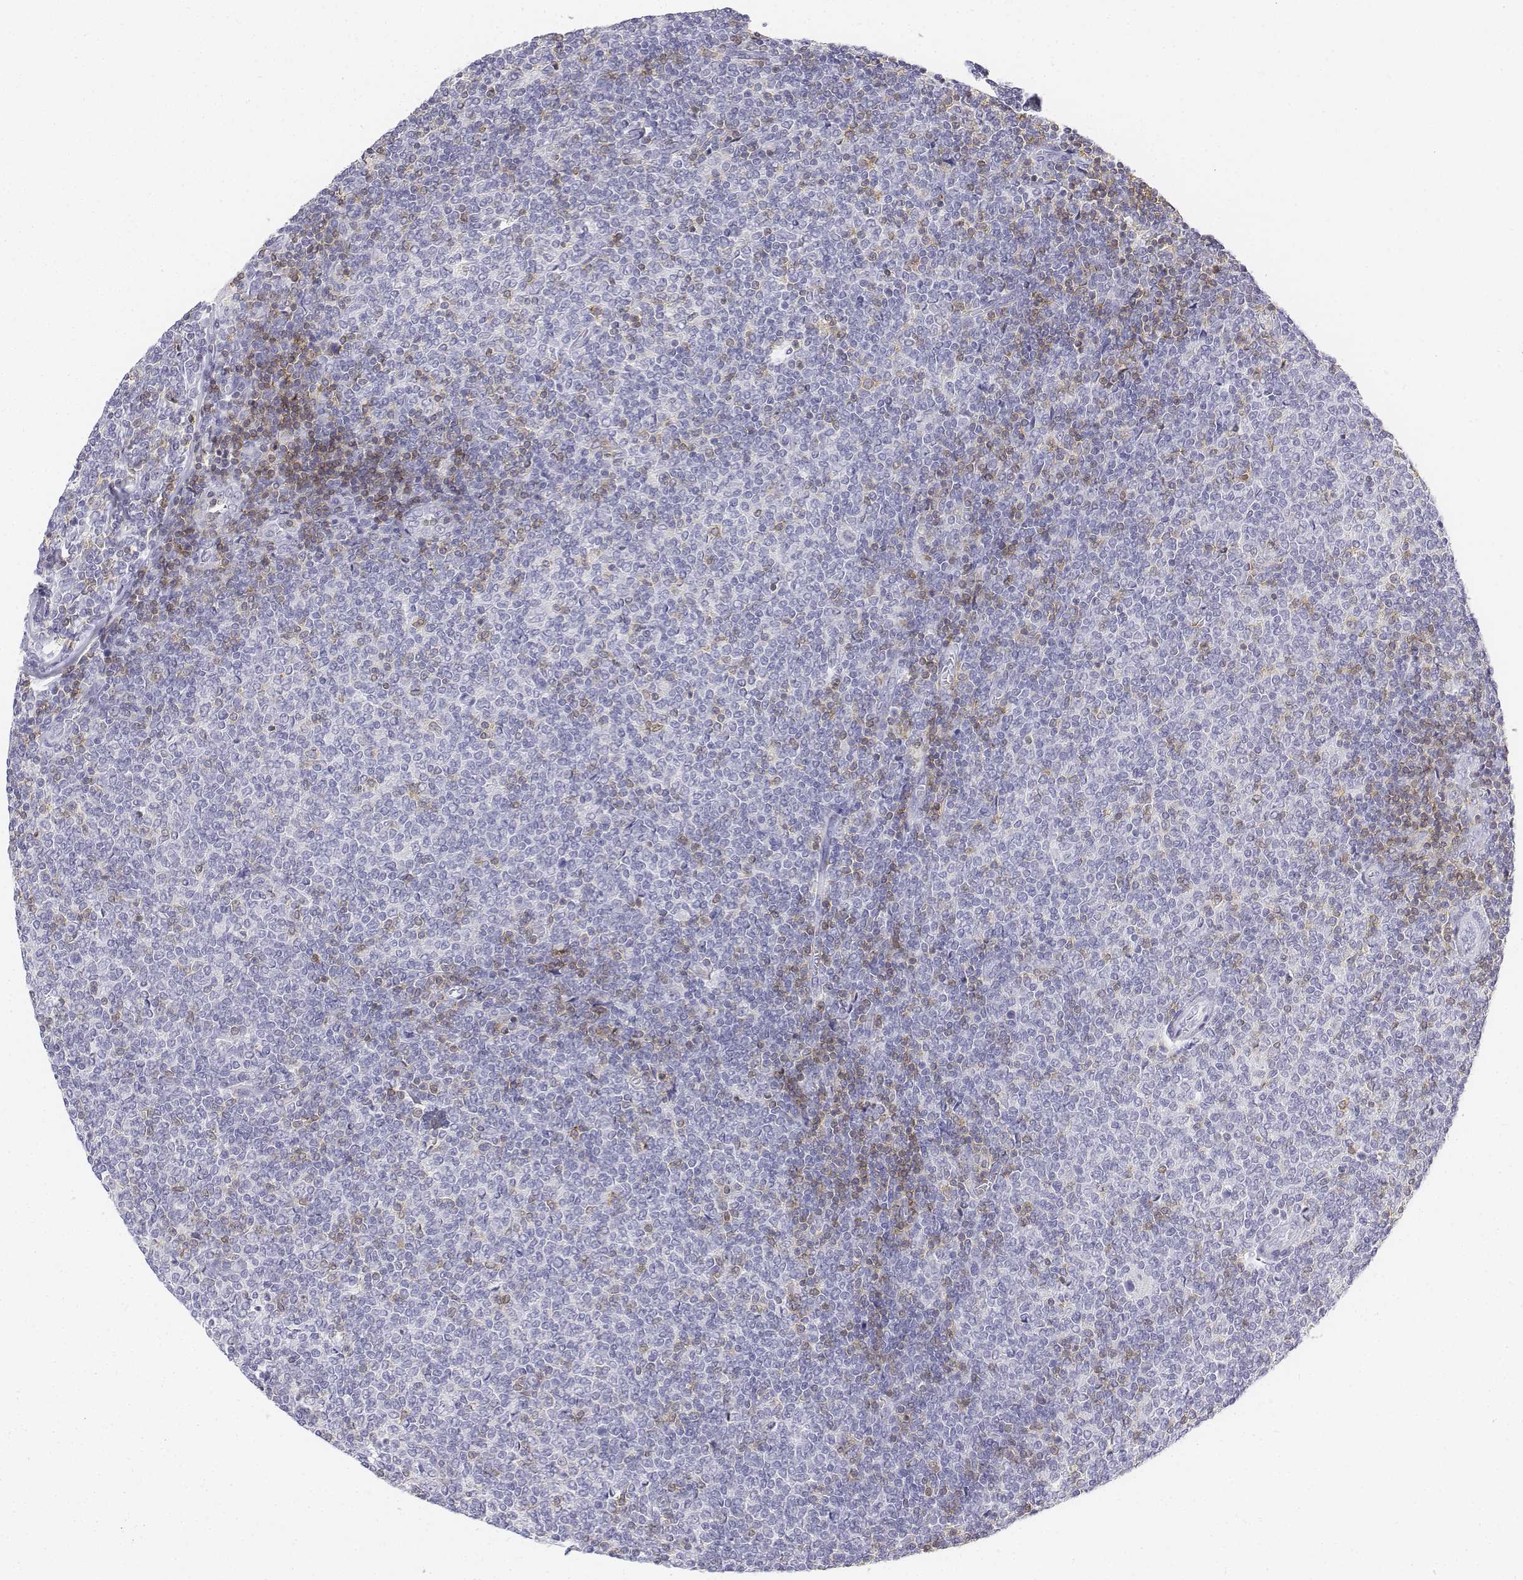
{"staining": {"intensity": "negative", "quantity": "none", "location": "none"}, "tissue": "lymphoma", "cell_type": "Tumor cells", "image_type": "cancer", "snomed": [{"axis": "morphology", "description": "Malignant lymphoma, non-Hodgkin's type, Low grade"}, {"axis": "topography", "description": "Lymph node"}], "caption": "The histopathology image shows no significant staining in tumor cells of lymphoma.", "gene": "CD3E", "patient": {"sex": "male", "age": 52}}